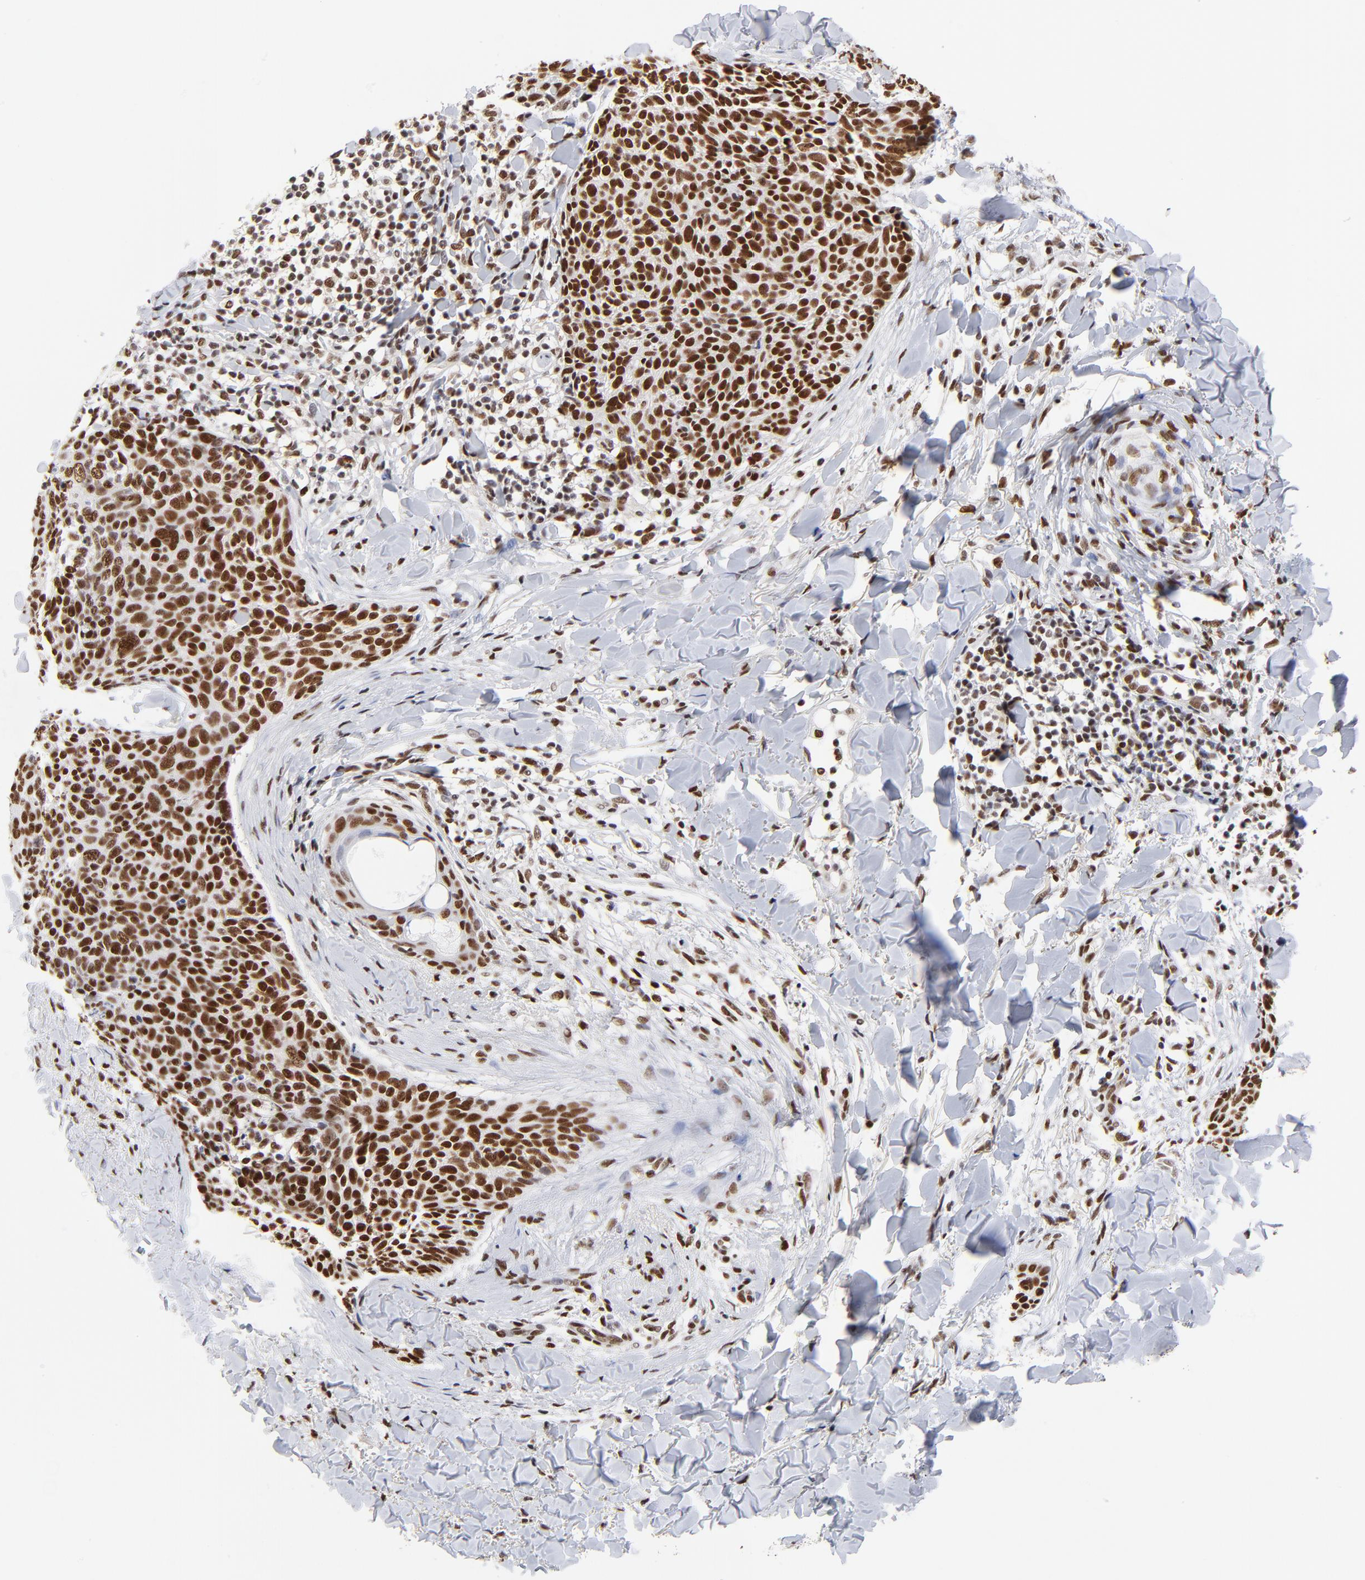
{"staining": {"intensity": "strong", "quantity": ">75%", "location": "nuclear"}, "tissue": "skin cancer", "cell_type": "Tumor cells", "image_type": "cancer", "snomed": [{"axis": "morphology", "description": "Normal tissue, NOS"}, {"axis": "morphology", "description": "Basal cell carcinoma"}, {"axis": "topography", "description": "Skin"}], "caption": "About >75% of tumor cells in human skin cancer reveal strong nuclear protein expression as visualized by brown immunohistochemical staining.", "gene": "ZMYM3", "patient": {"sex": "female", "age": 57}}